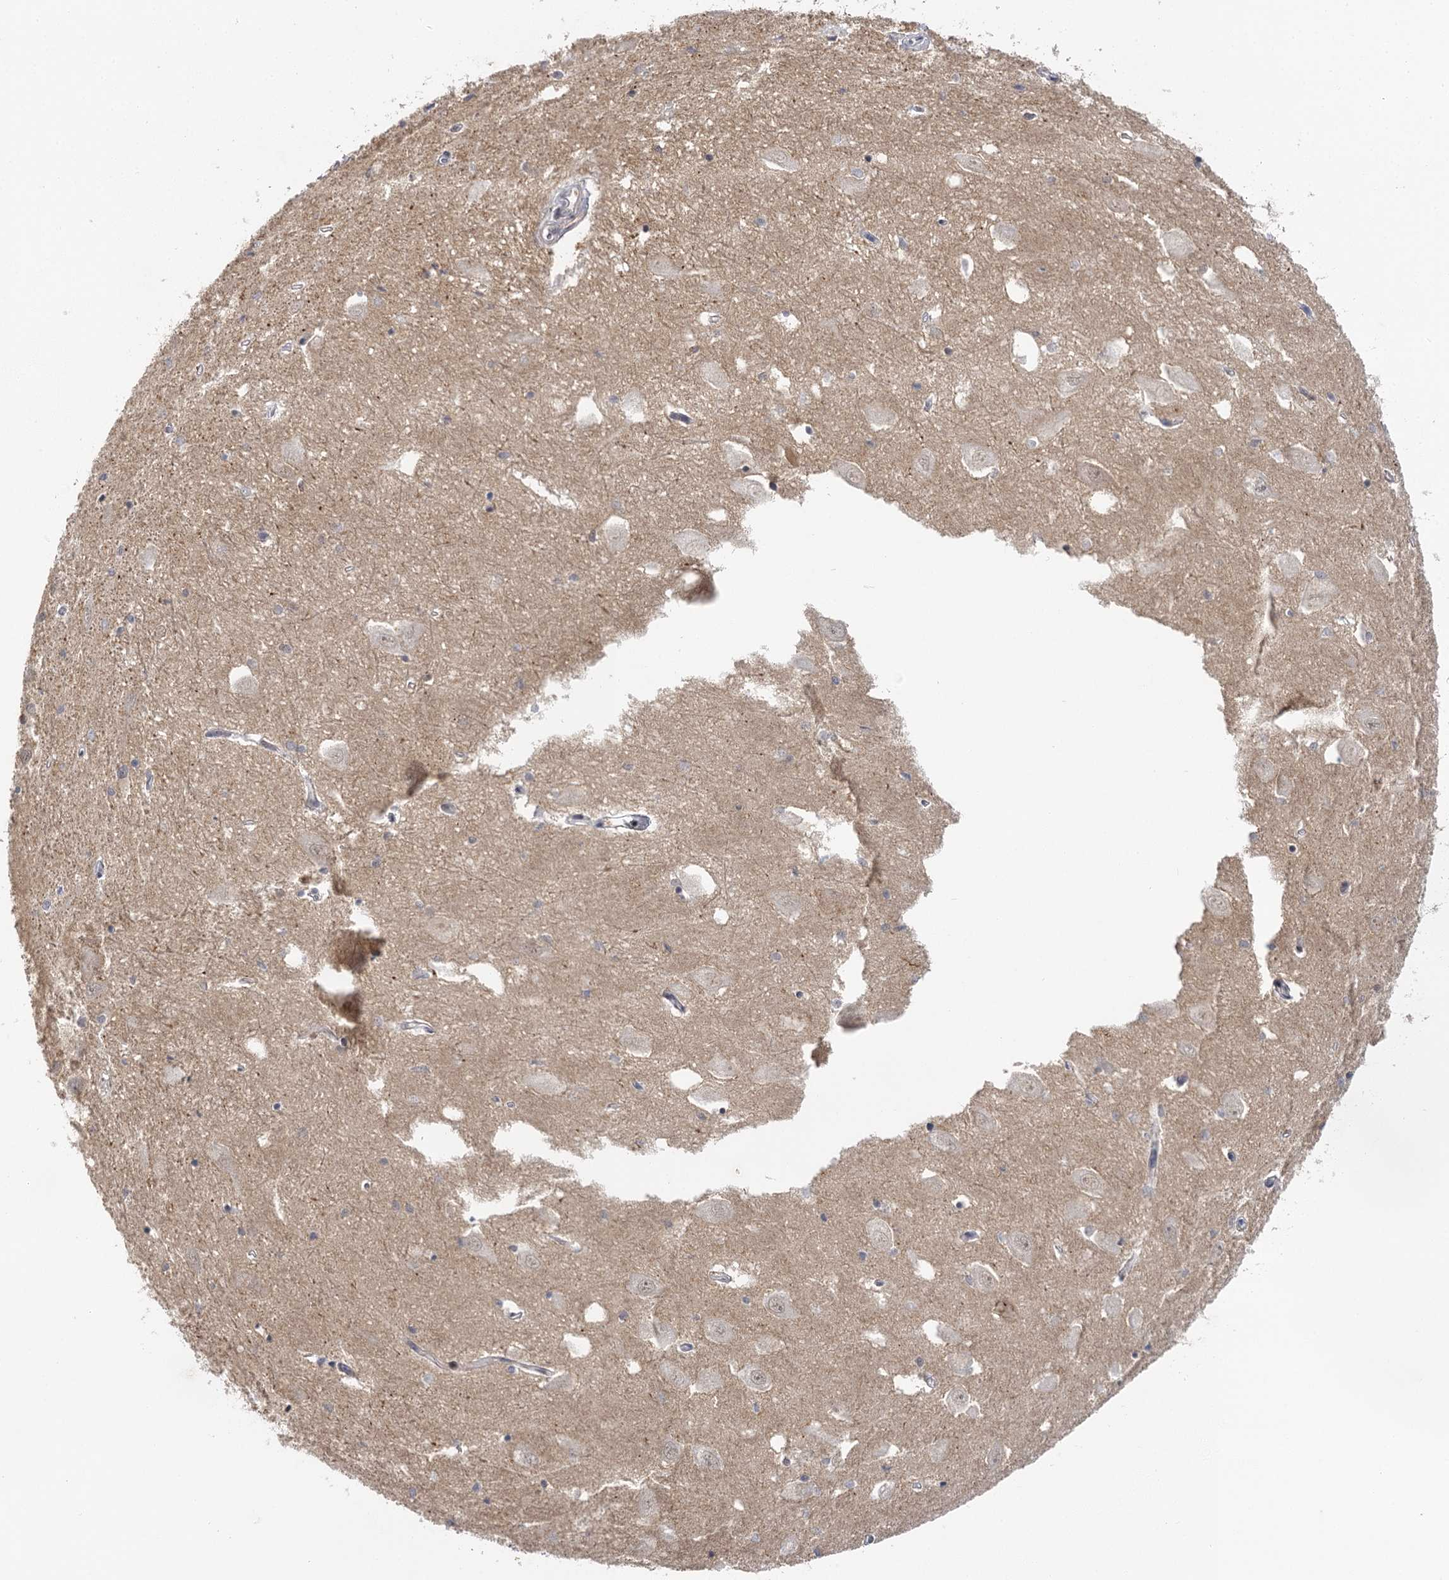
{"staining": {"intensity": "negative", "quantity": "none", "location": "none"}, "tissue": "hippocampus", "cell_type": "Glial cells", "image_type": "normal", "snomed": [{"axis": "morphology", "description": "Normal tissue, NOS"}, {"axis": "topography", "description": "Hippocampus"}], "caption": "Image shows no protein staining in glial cells of benign hippocampus.", "gene": "IL11RA", "patient": {"sex": "female", "age": 64}}